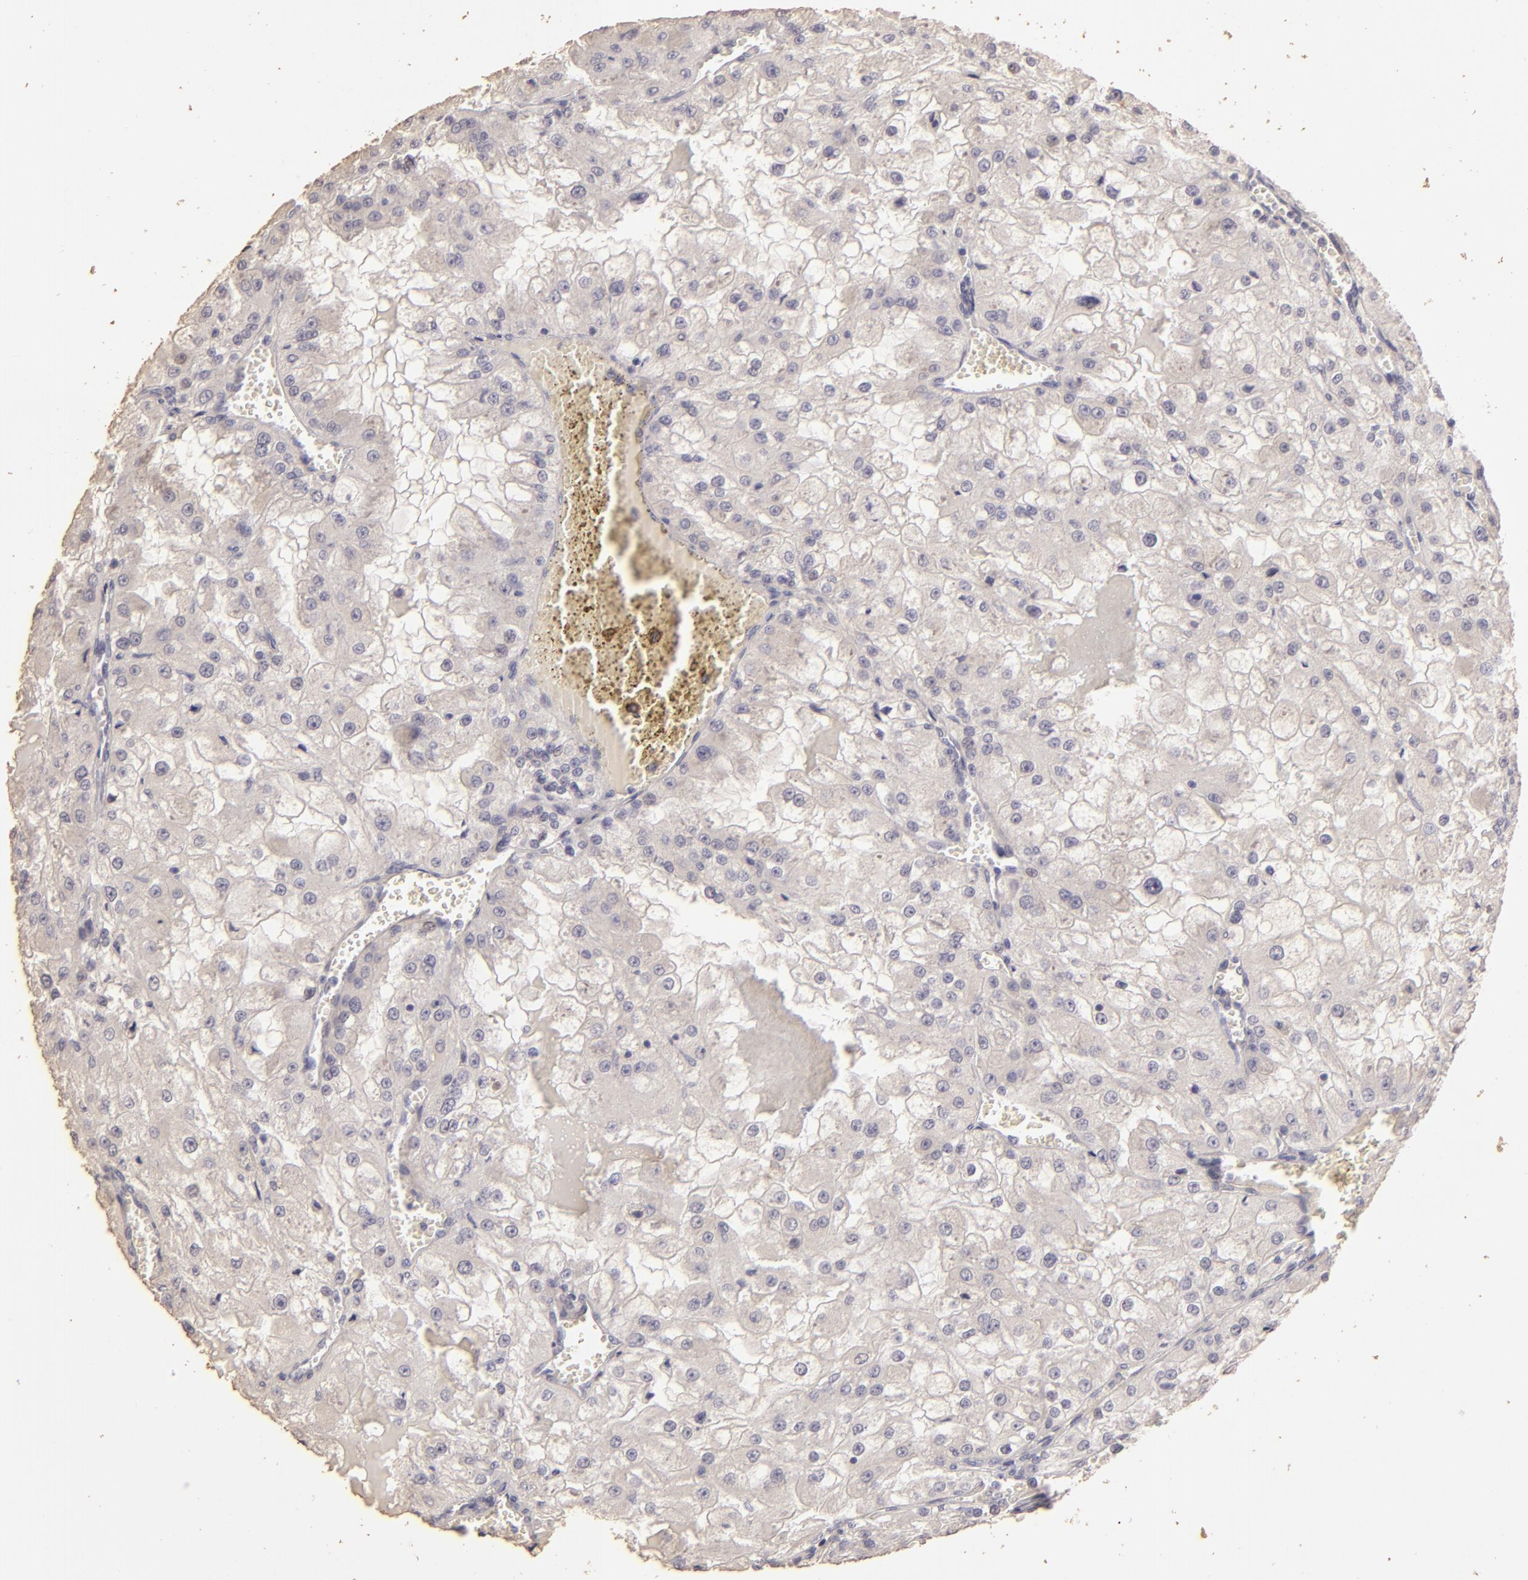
{"staining": {"intensity": "negative", "quantity": "none", "location": "none"}, "tissue": "renal cancer", "cell_type": "Tumor cells", "image_type": "cancer", "snomed": [{"axis": "morphology", "description": "Adenocarcinoma, NOS"}, {"axis": "topography", "description": "Kidney"}], "caption": "Immunohistochemistry (IHC) of human renal adenocarcinoma shows no staining in tumor cells.", "gene": "BCL2L13", "patient": {"sex": "female", "age": 74}}